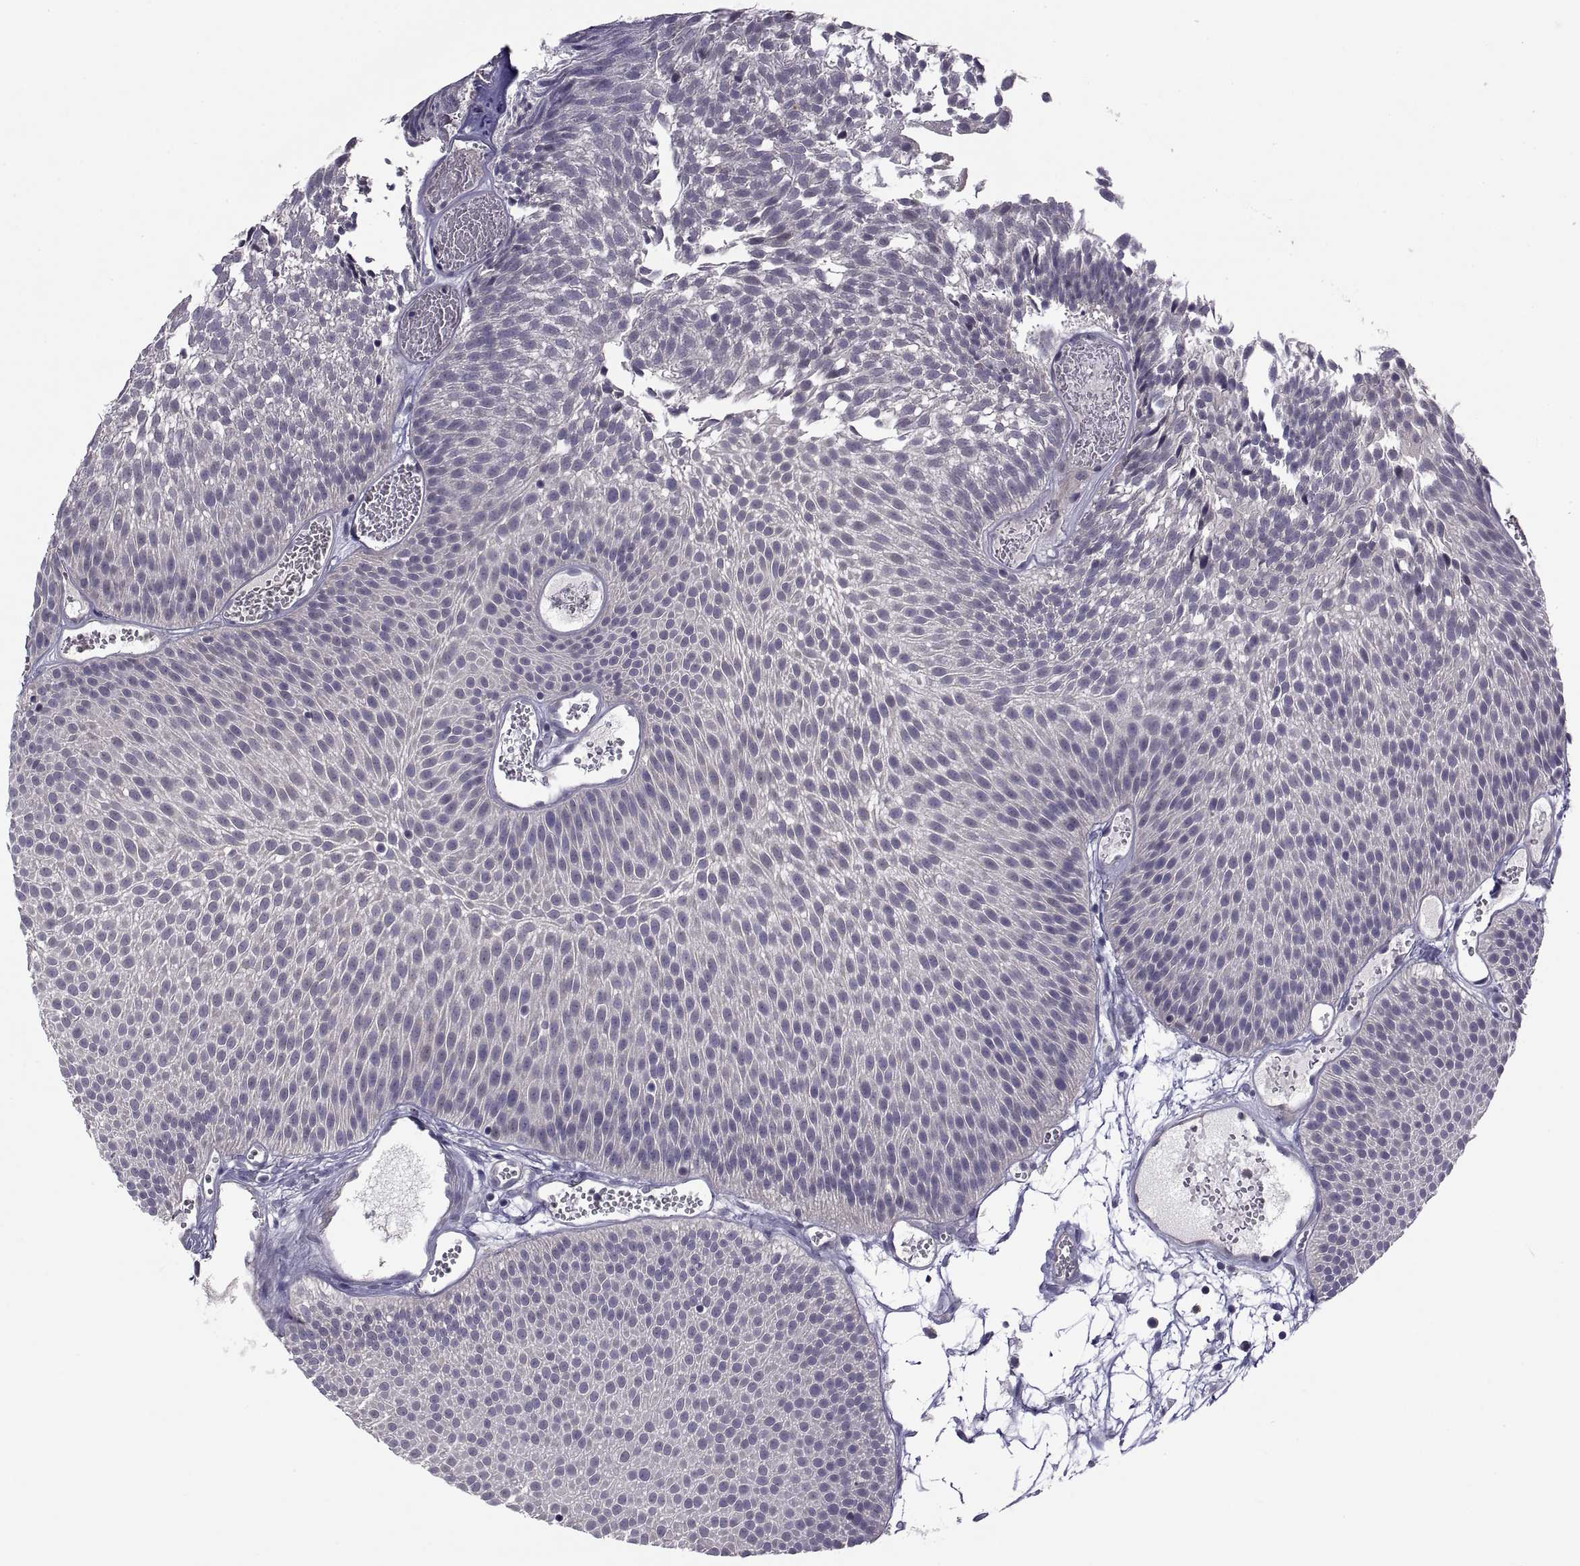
{"staining": {"intensity": "negative", "quantity": "none", "location": "none"}, "tissue": "urothelial cancer", "cell_type": "Tumor cells", "image_type": "cancer", "snomed": [{"axis": "morphology", "description": "Urothelial carcinoma, Low grade"}, {"axis": "topography", "description": "Urinary bladder"}], "caption": "Immunohistochemistry micrograph of neoplastic tissue: human urothelial carcinoma (low-grade) stained with DAB (3,3'-diaminobenzidine) shows no significant protein staining in tumor cells.", "gene": "NPTX2", "patient": {"sex": "male", "age": 52}}